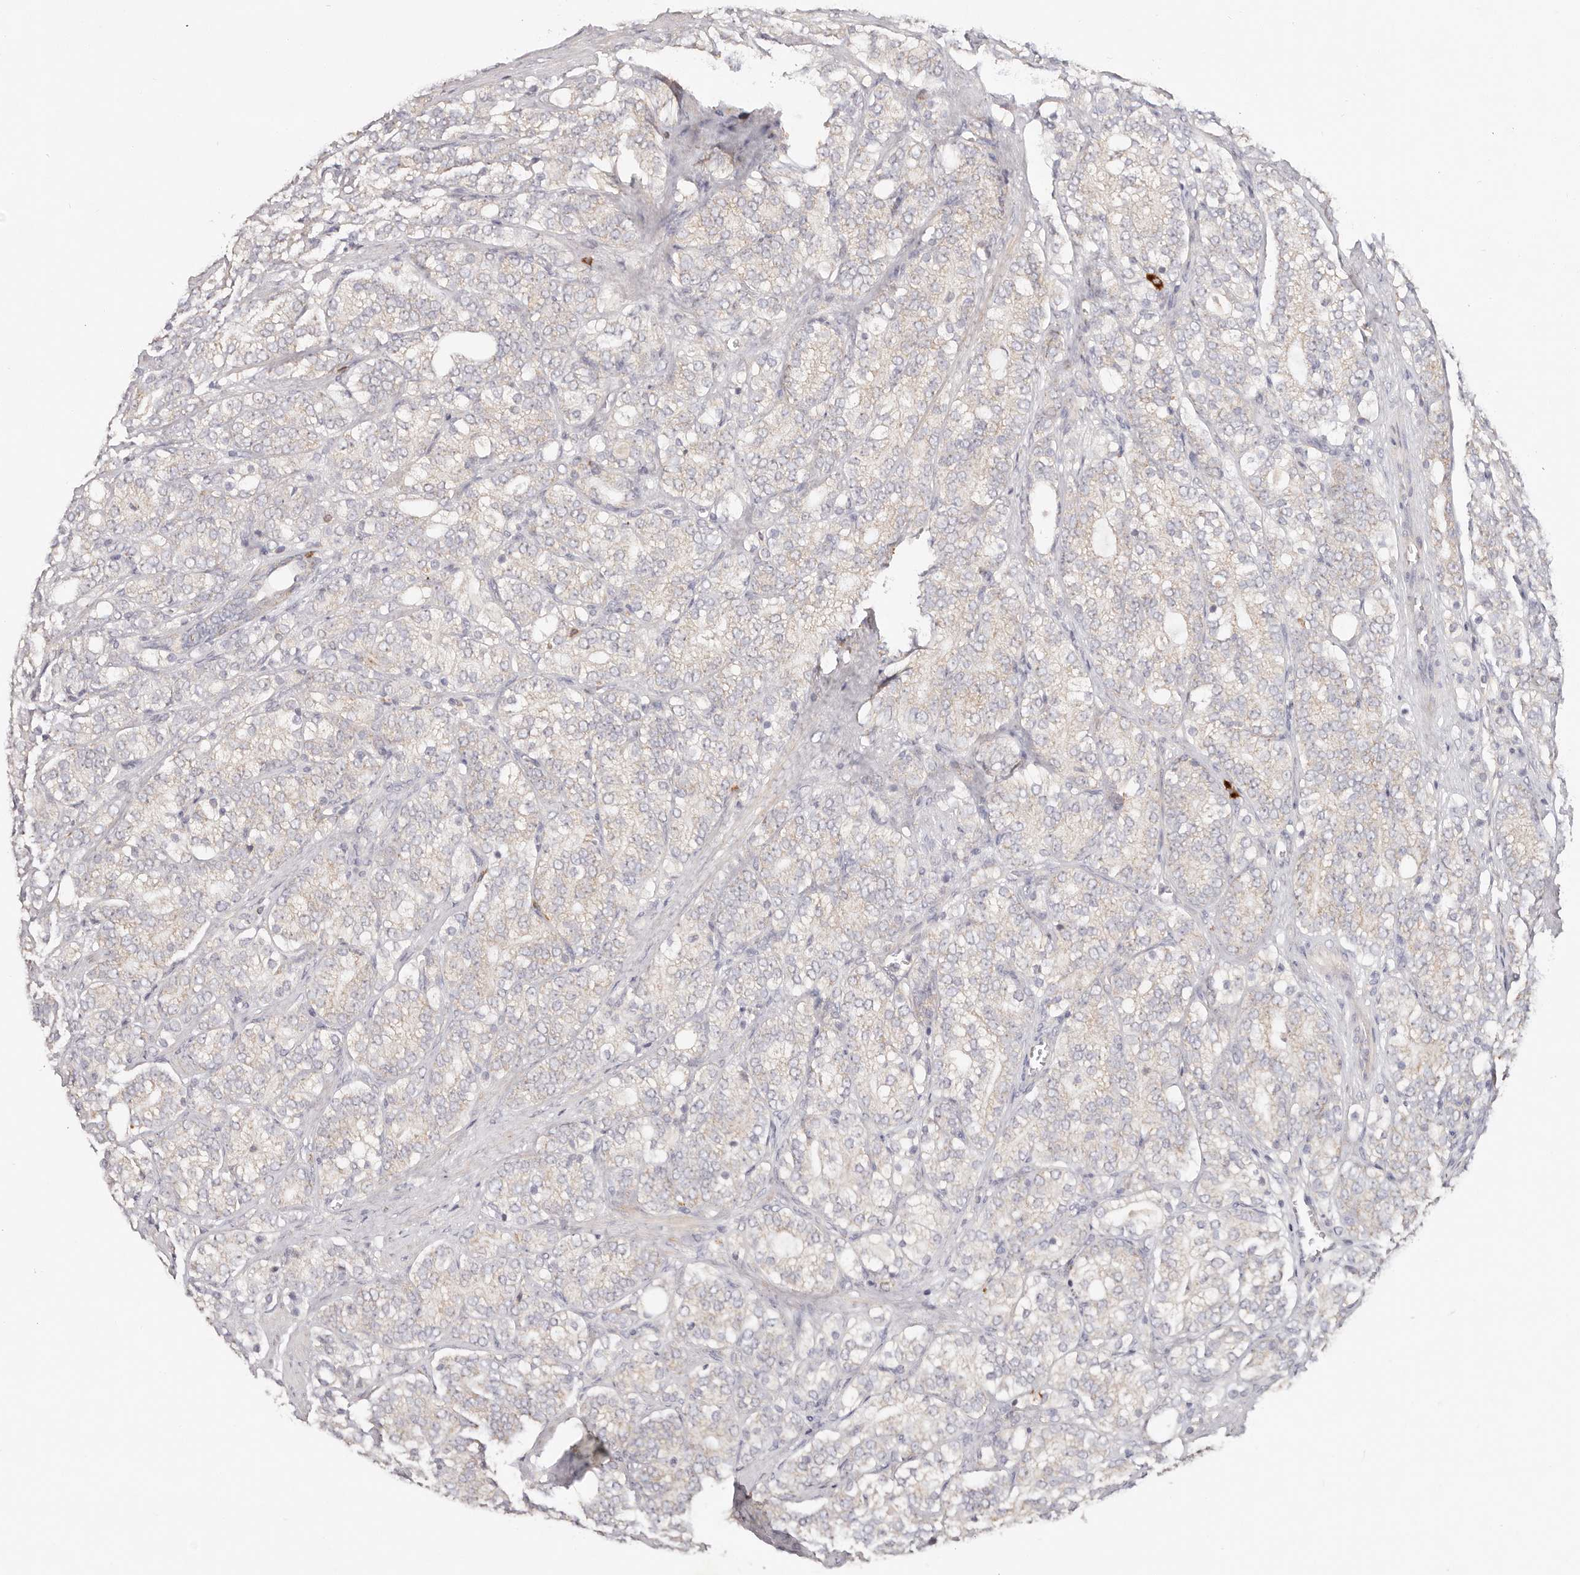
{"staining": {"intensity": "negative", "quantity": "none", "location": "none"}, "tissue": "prostate cancer", "cell_type": "Tumor cells", "image_type": "cancer", "snomed": [{"axis": "morphology", "description": "Adenocarcinoma, High grade"}, {"axis": "topography", "description": "Prostate"}], "caption": "Immunohistochemistry (IHC) histopathology image of neoplastic tissue: high-grade adenocarcinoma (prostate) stained with DAB shows no significant protein expression in tumor cells. (DAB immunohistochemistry (IHC) visualized using brightfield microscopy, high magnification).", "gene": "VIPAS39", "patient": {"sex": "male", "age": 57}}